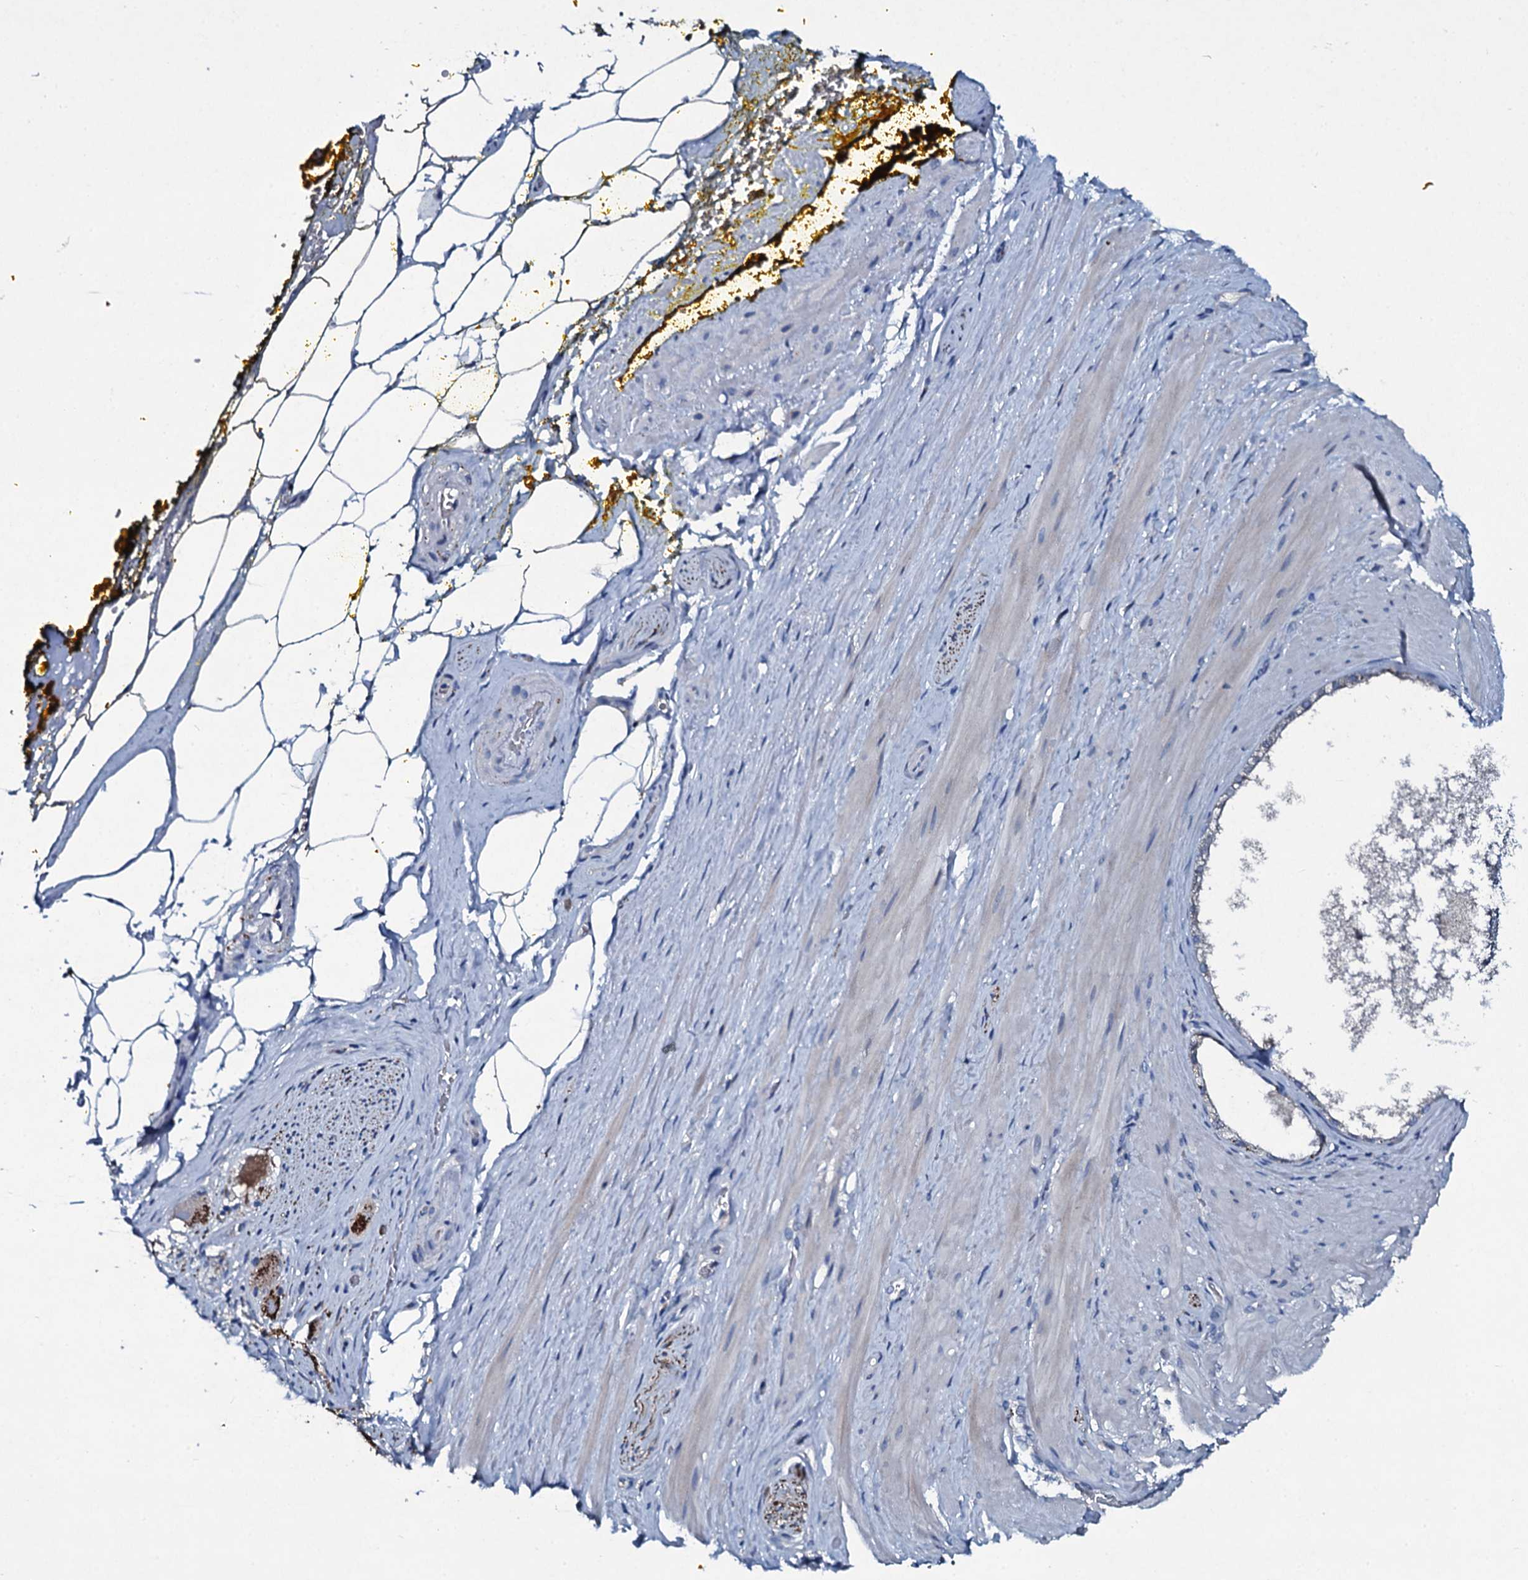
{"staining": {"intensity": "negative", "quantity": "none", "location": "none"}, "tissue": "adipose tissue", "cell_type": "Adipocytes", "image_type": "normal", "snomed": [{"axis": "morphology", "description": "Normal tissue, NOS"}, {"axis": "morphology", "description": "Adenocarcinoma, Low grade"}, {"axis": "topography", "description": "Prostate"}, {"axis": "topography", "description": "Peripheral nerve tissue"}], "caption": "An immunohistochemistry (IHC) image of unremarkable adipose tissue is shown. There is no staining in adipocytes of adipose tissue.", "gene": "TPGS2", "patient": {"sex": "male", "age": 63}}